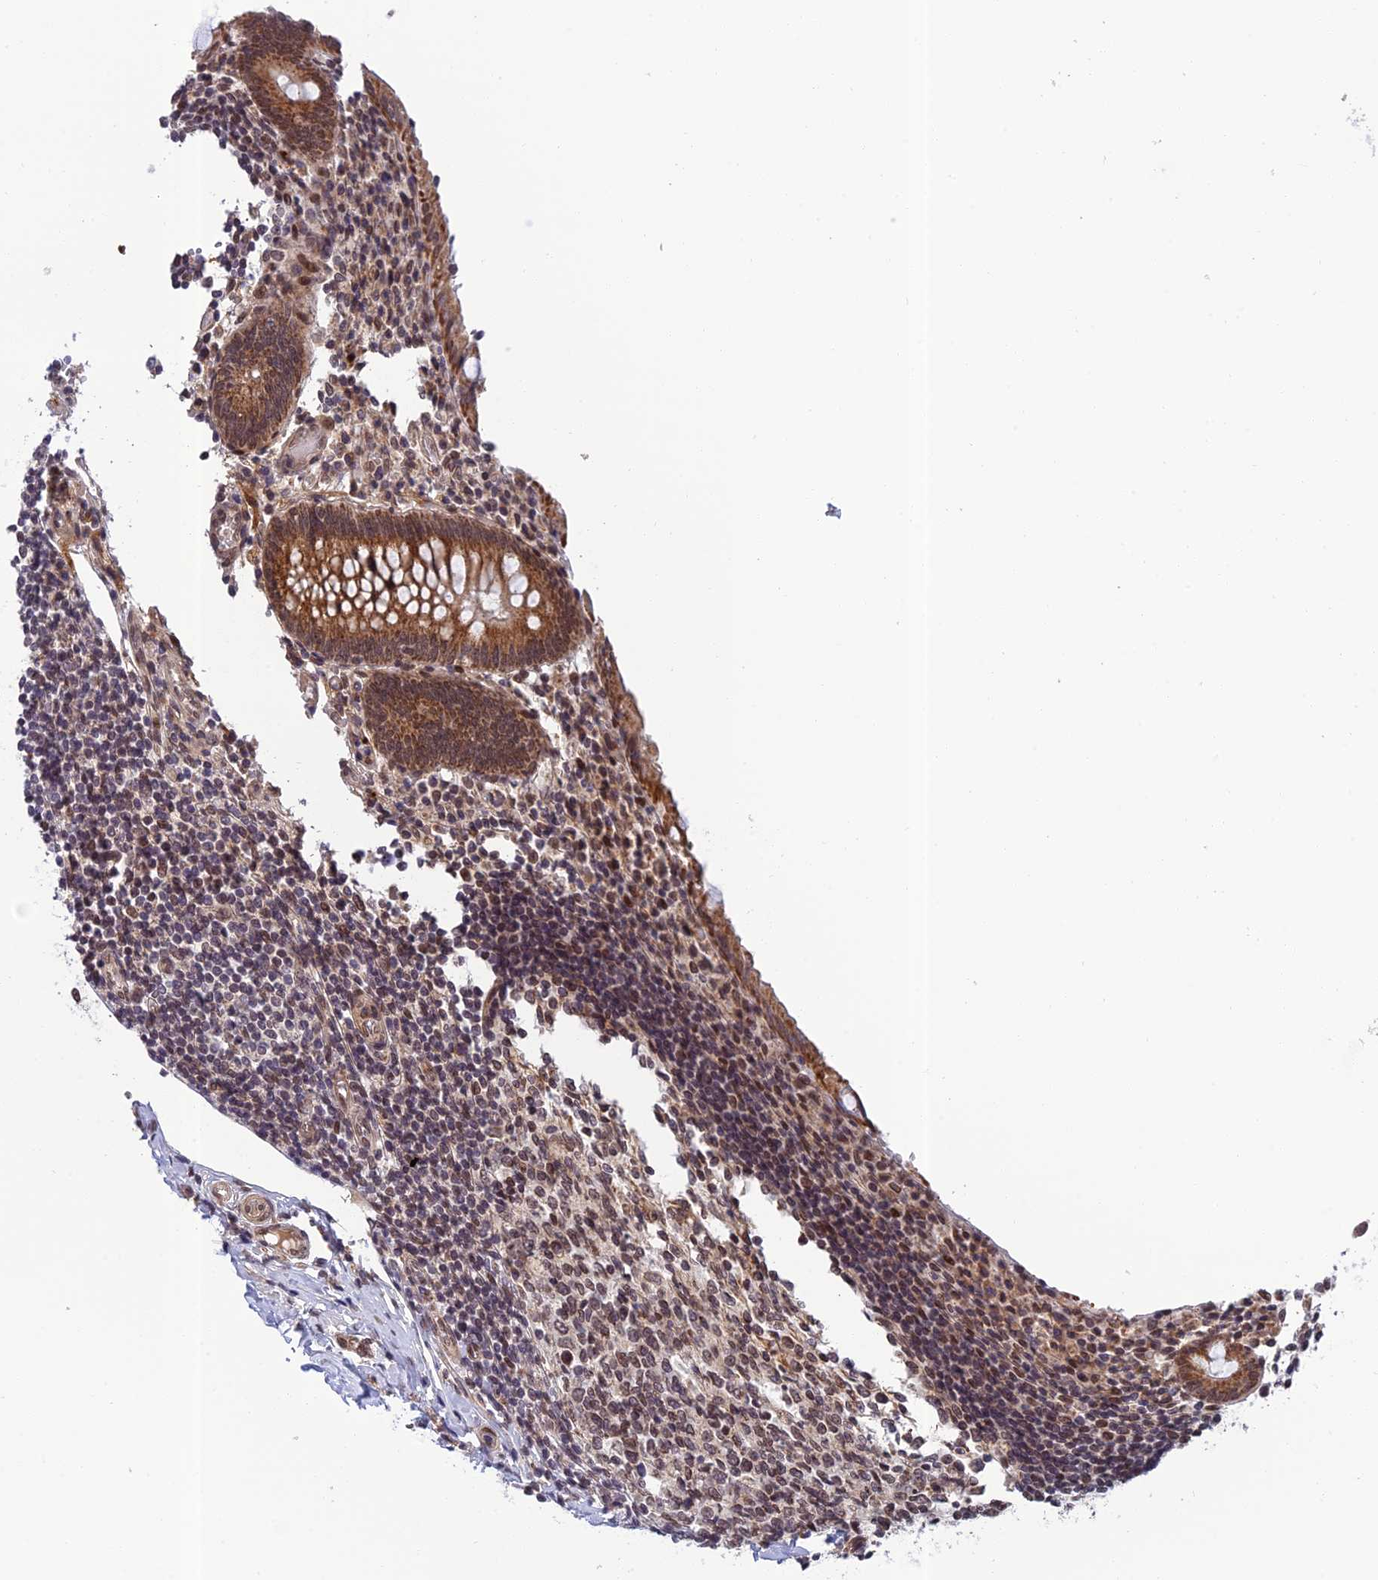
{"staining": {"intensity": "moderate", "quantity": ">75%", "location": "cytoplasmic/membranous,nuclear"}, "tissue": "appendix", "cell_type": "Glandular cells", "image_type": "normal", "snomed": [{"axis": "morphology", "description": "Normal tissue, NOS"}, {"axis": "topography", "description": "Appendix"}], "caption": "High-magnification brightfield microscopy of benign appendix stained with DAB (brown) and counterstained with hematoxylin (blue). glandular cells exhibit moderate cytoplasmic/membranous,nuclear positivity is seen in approximately>75% of cells. (Brightfield microscopy of DAB IHC at high magnification).", "gene": "REXO1", "patient": {"sex": "female", "age": 17}}